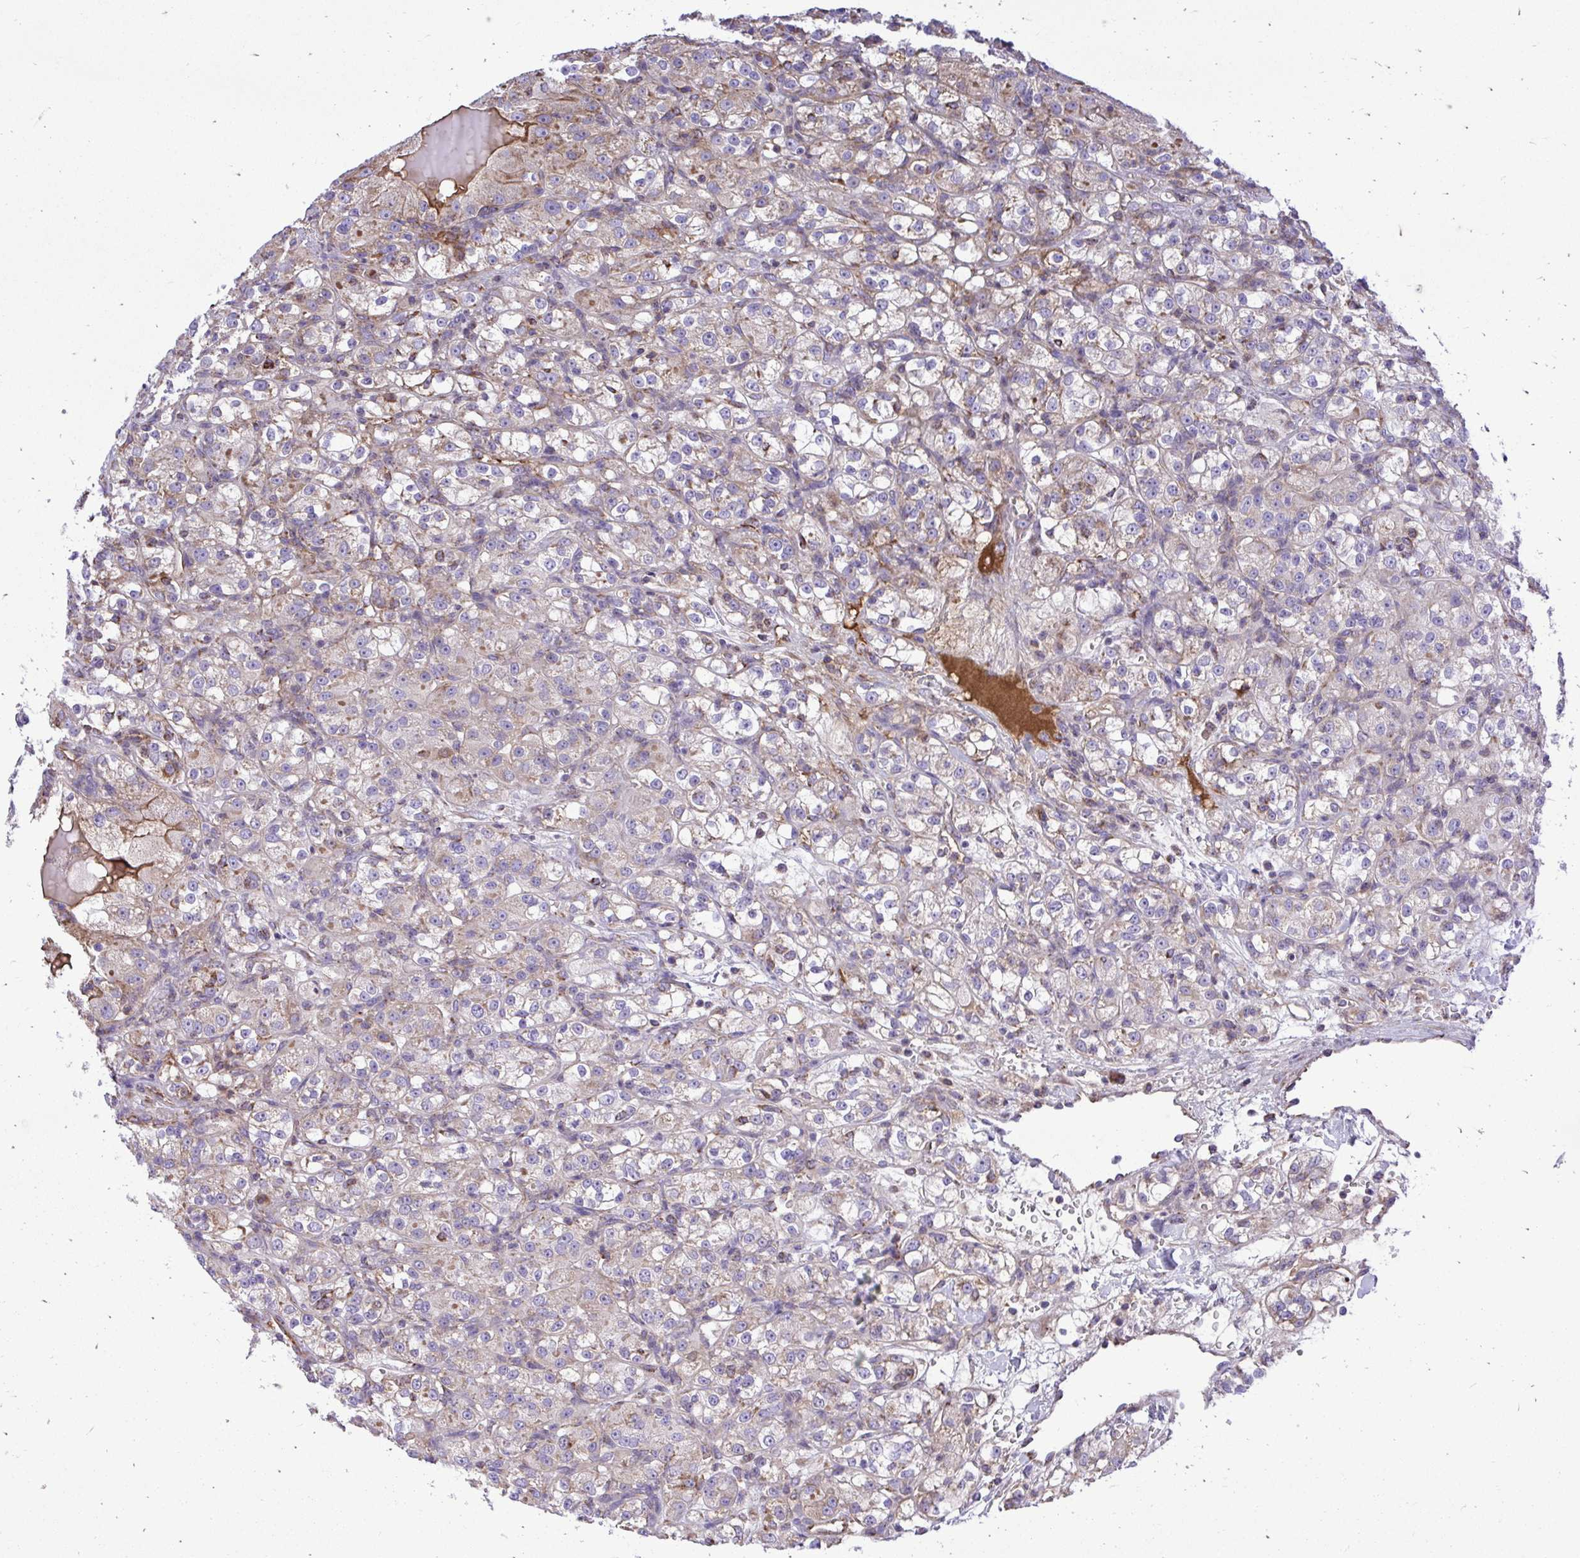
{"staining": {"intensity": "weak", "quantity": "25%-75%", "location": "cytoplasmic/membranous"}, "tissue": "renal cancer", "cell_type": "Tumor cells", "image_type": "cancer", "snomed": [{"axis": "morphology", "description": "Normal tissue, NOS"}, {"axis": "morphology", "description": "Adenocarcinoma, NOS"}, {"axis": "topography", "description": "Kidney"}], "caption": "Immunohistochemical staining of renal adenocarcinoma demonstrates low levels of weak cytoplasmic/membranous protein expression in about 25%-75% of tumor cells.", "gene": "ATP13A2", "patient": {"sex": "male", "age": 61}}